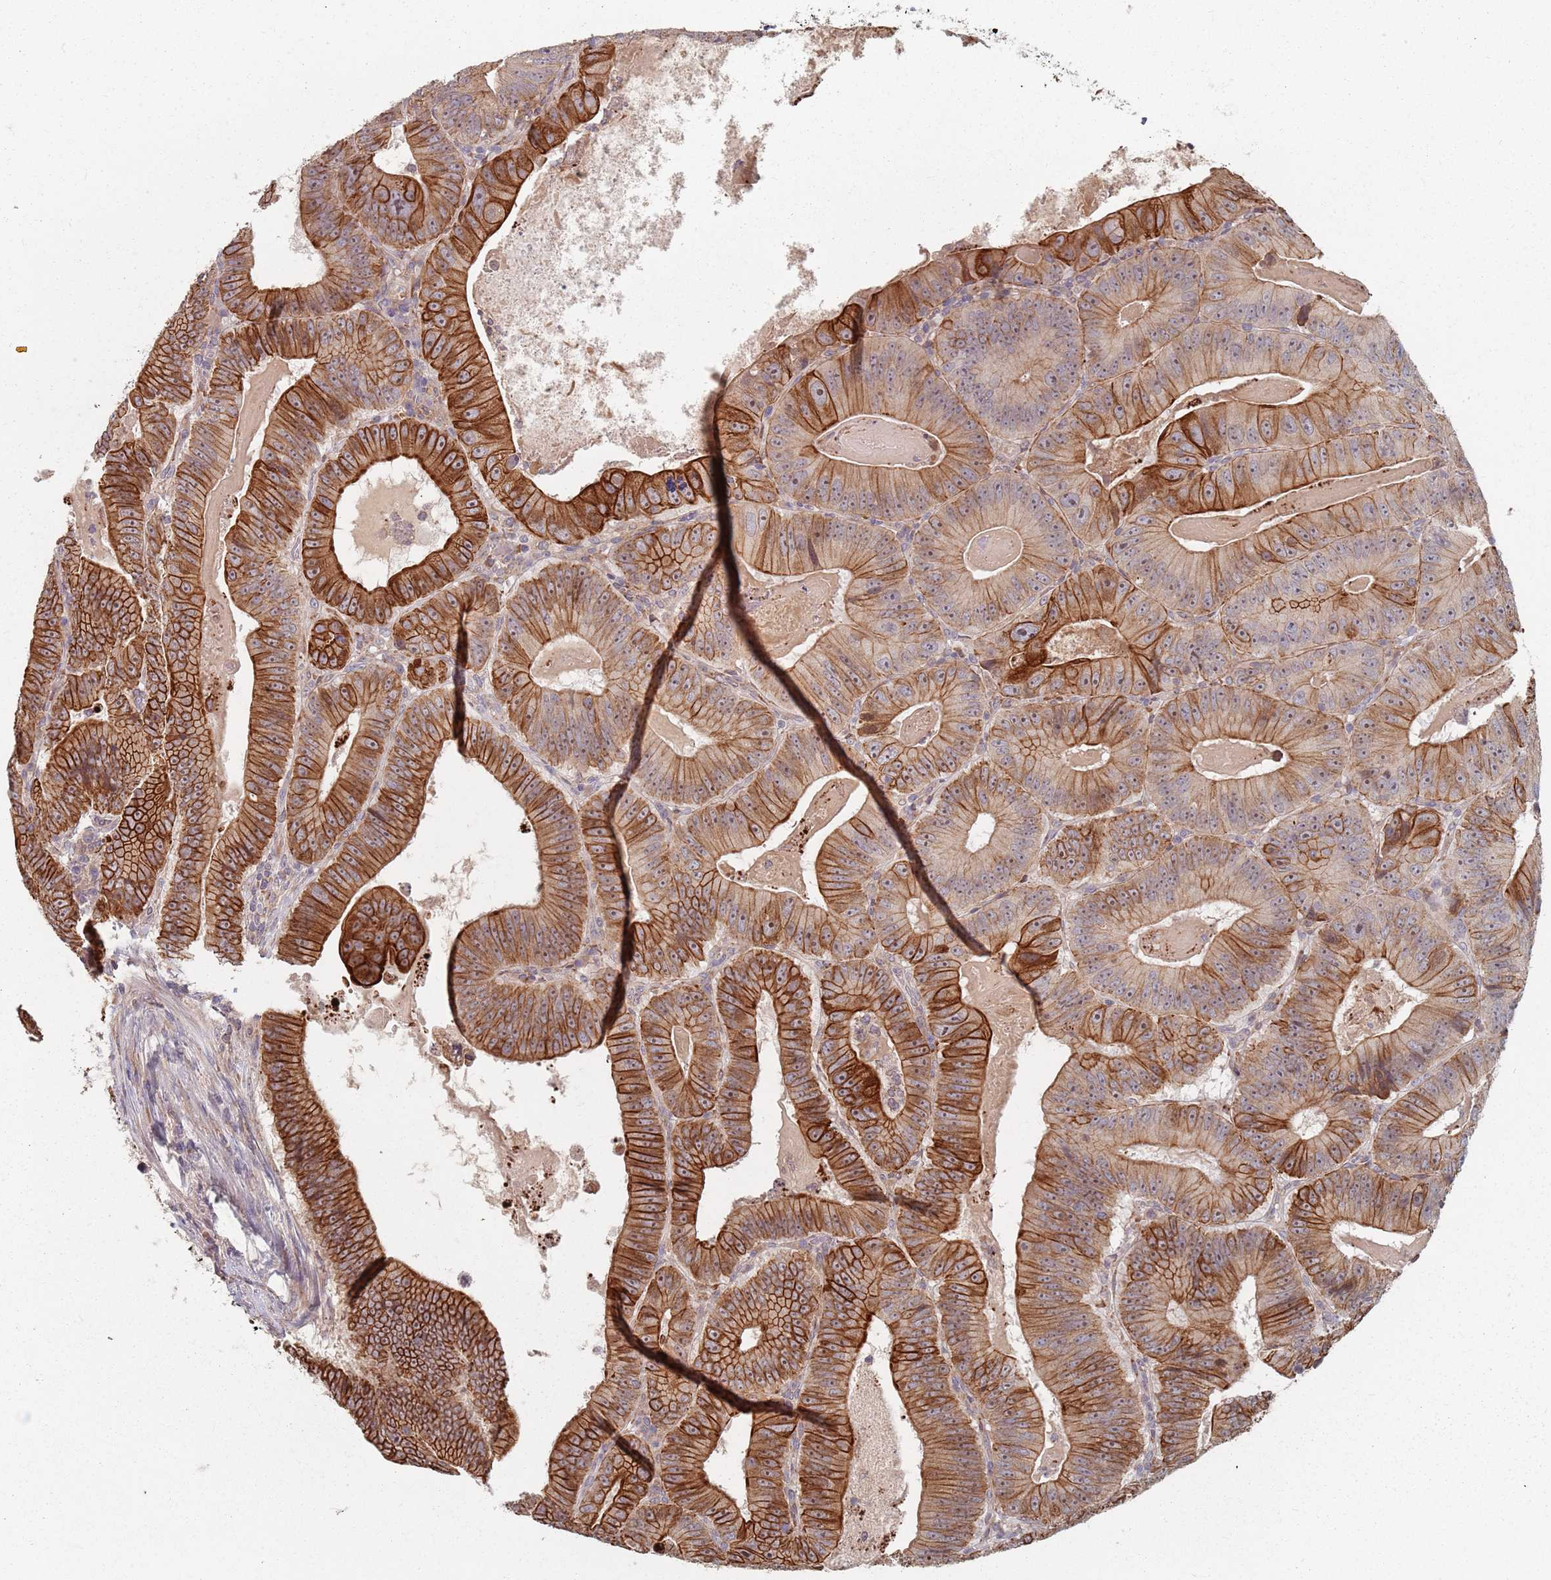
{"staining": {"intensity": "strong", "quantity": ">75%", "location": "cytoplasmic/membranous"}, "tissue": "colorectal cancer", "cell_type": "Tumor cells", "image_type": "cancer", "snomed": [{"axis": "morphology", "description": "Adenocarcinoma, NOS"}, {"axis": "topography", "description": "Colon"}], "caption": "Strong cytoplasmic/membranous positivity for a protein is identified in about >75% of tumor cells of adenocarcinoma (colorectal) using immunohistochemistry (IHC).", "gene": "ADAL", "patient": {"sex": "female", "age": 86}}